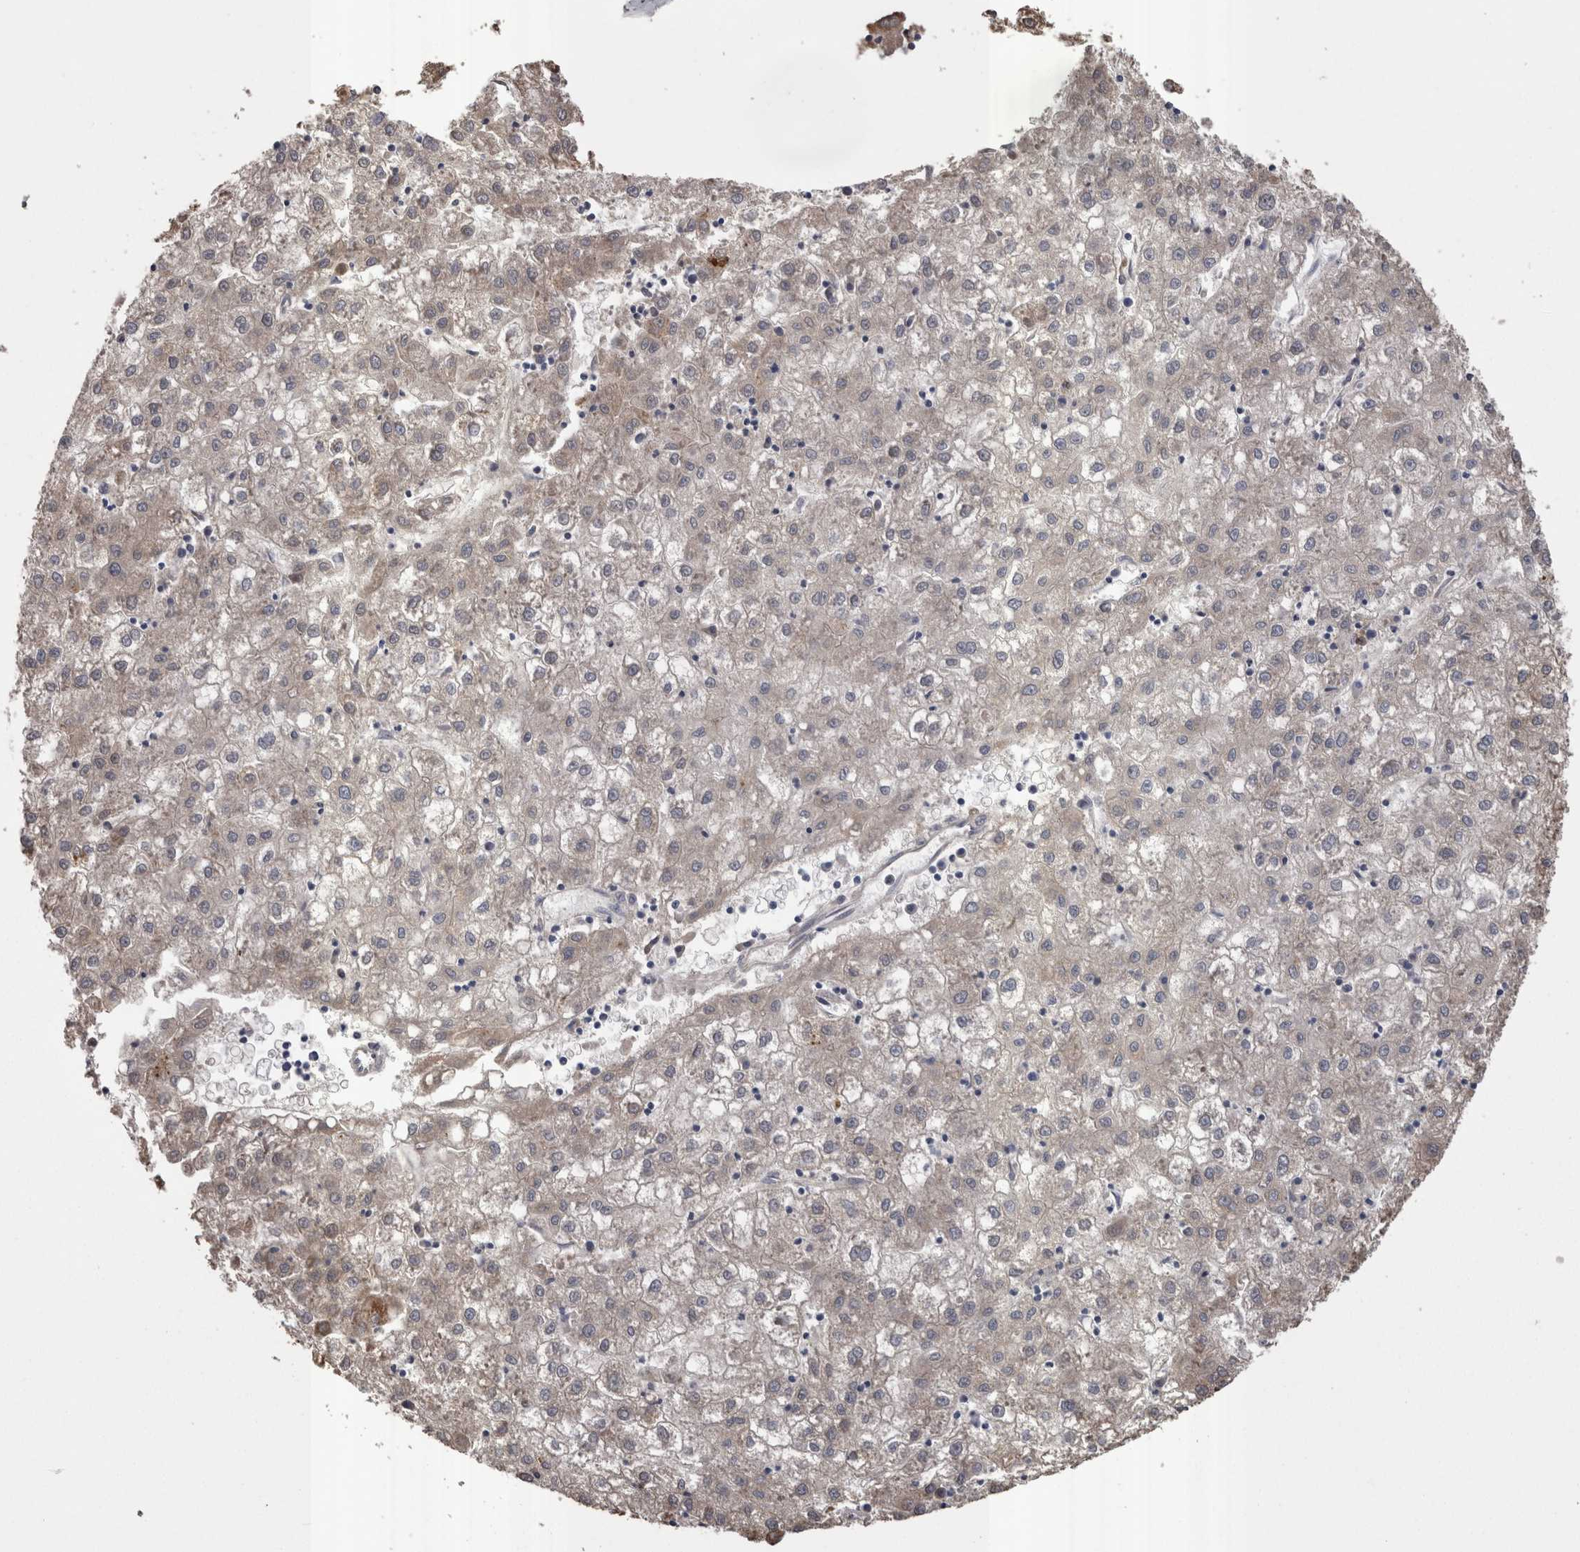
{"staining": {"intensity": "negative", "quantity": "none", "location": "none"}, "tissue": "liver cancer", "cell_type": "Tumor cells", "image_type": "cancer", "snomed": [{"axis": "morphology", "description": "Carcinoma, Hepatocellular, NOS"}, {"axis": "topography", "description": "Liver"}], "caption": "A photomicrograph of hepatocellular carcinoma (liver) stained for a protein shows no brown staining in tumor cells.", "gene": "STC1", "patient": {"sex": "male", "age": 72}}